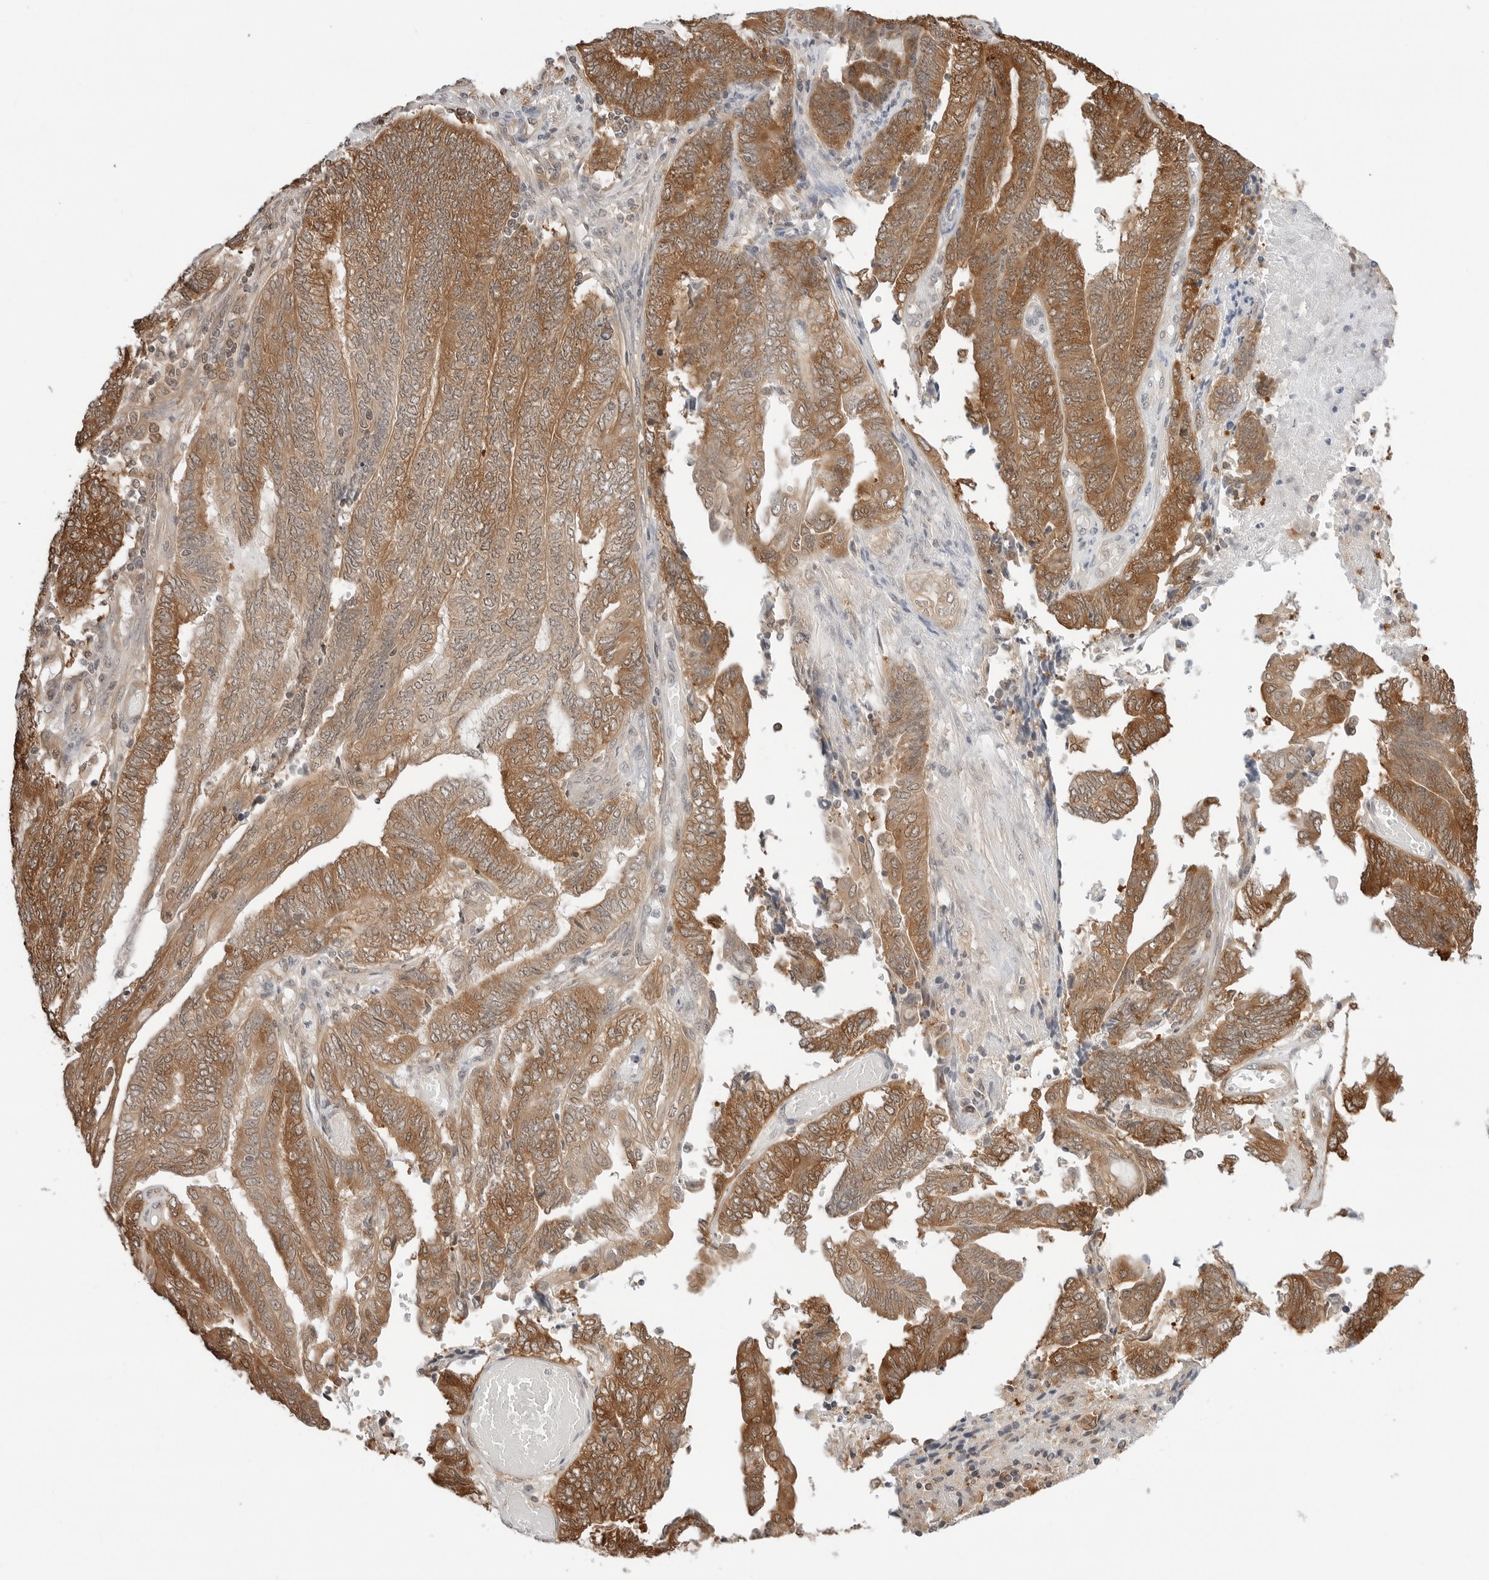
{"staining": {"intensity": "moderate", "quantity": ">75%", "location": "cytoplasmic/membranous"}, "tissue": "endometrial cancer", "cell_type": "Tumor cells", "image_type": "cancer", "snomed": [{"axis": "morphology", "description": "Adenocarcinoma, NOS"}, {"axis": "topography", "description": "Uterus"}, {"axis": "topography", "description": "Endometrium"}], "caption": "Immunohistochemical staining of human endometrial adenocarcinoma reveals medium levels of moderate cytoplasmic/membranous staining in about >75% of tumor cells.", "gene": "NUDC", "patient": {"sex": "female", "age": 70}}